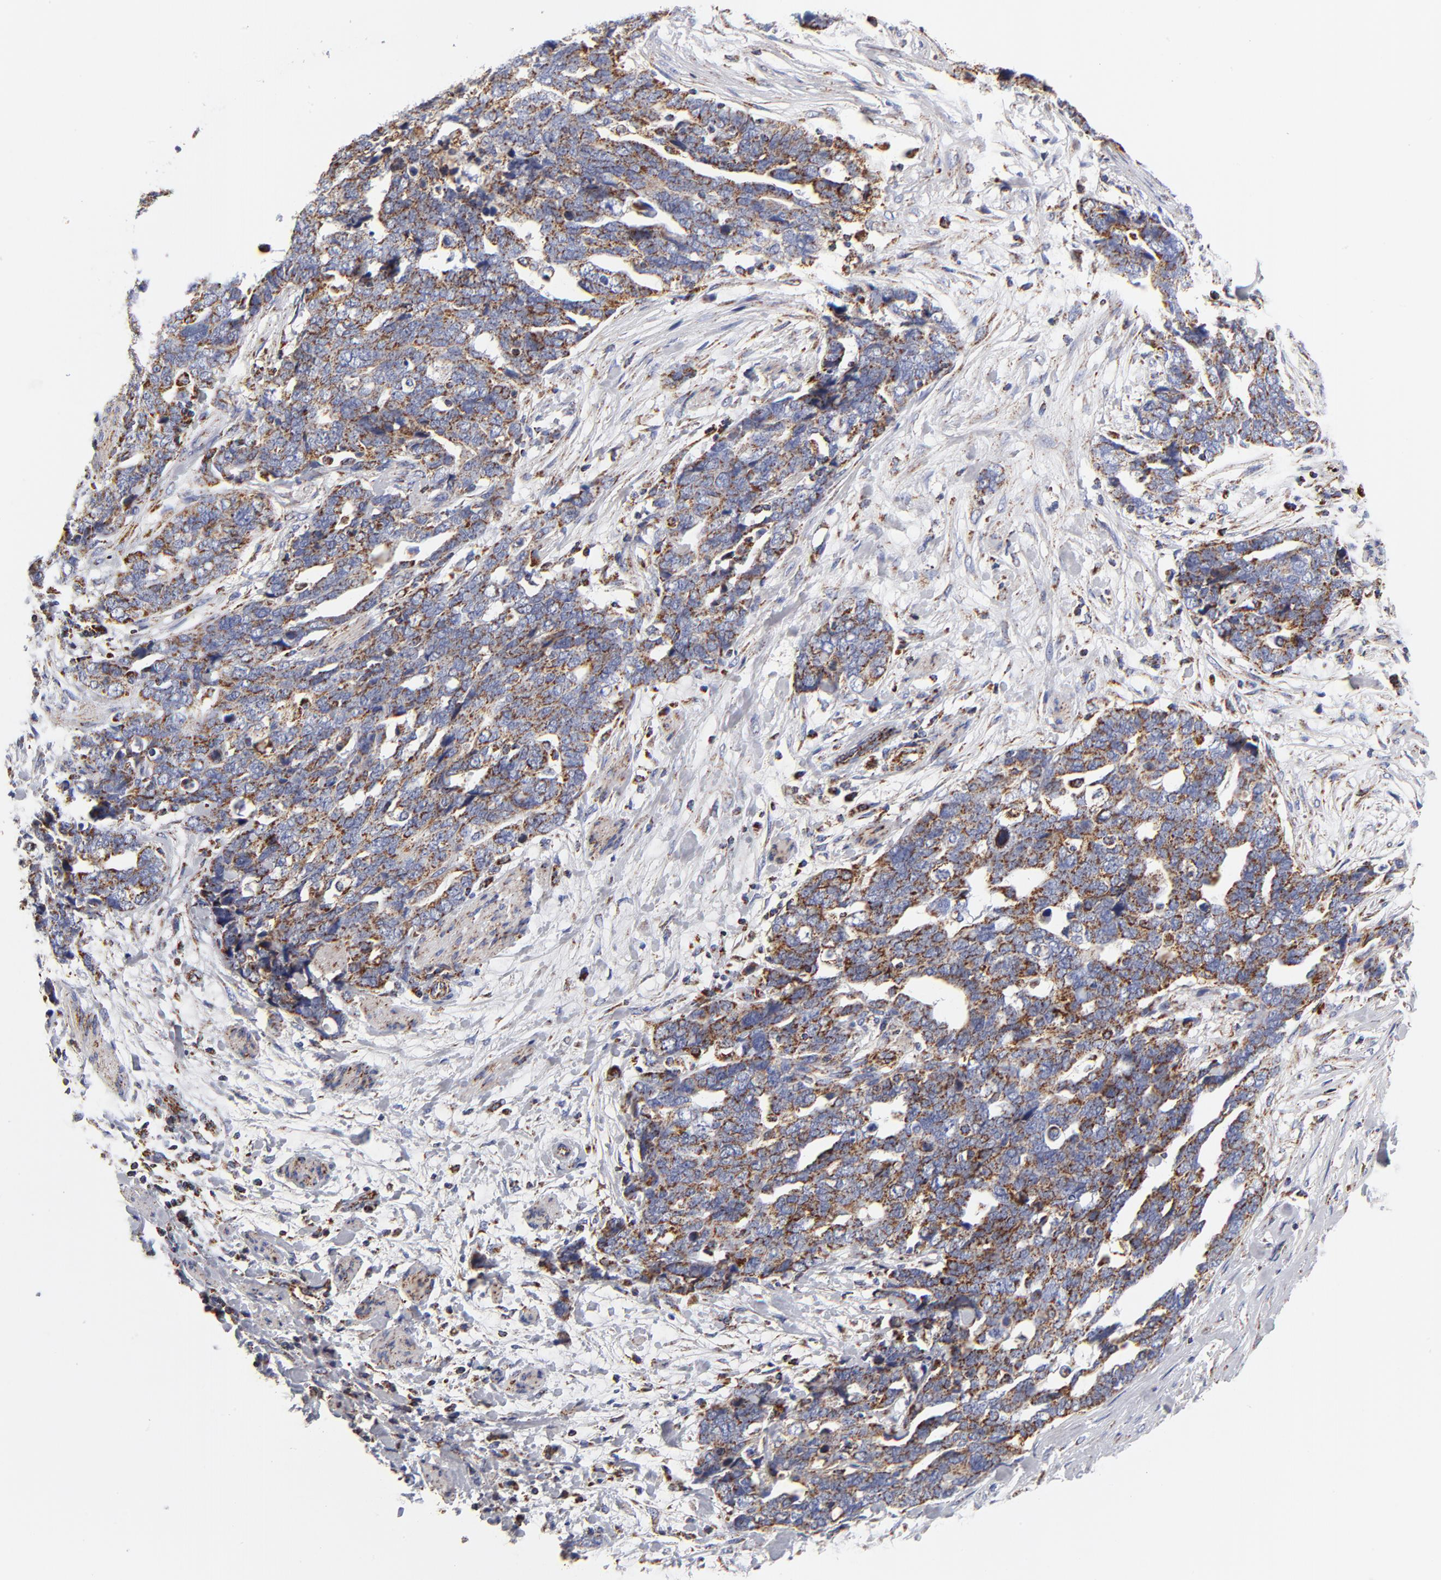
{"staining": {"intensity": "strong", "quantity": ">75%", "location": "cytoplasmic/membranous"}, "tissue": "ovarian cancer", "cell_type": "Tumor cells", "image_type": "cancer", "snomed": [{"axis": "morphology", "description": "Normal tissue, NOS"}, {"axis": "morphology", "description": "Cystadenocarcinoma, serous, NOS"}, {"axis": "topography", "description": "Fallopian tube"}, {"axis": "topography", "description": "Ovary"}], "caption": "Protein analysis of ovarian cancer tissue exhibits strong cytoplasmic/membranous expression in approximately >75% of tumor cells.", "gene": "ECHS1", "patient": {"sex": "female", "age": 56}}